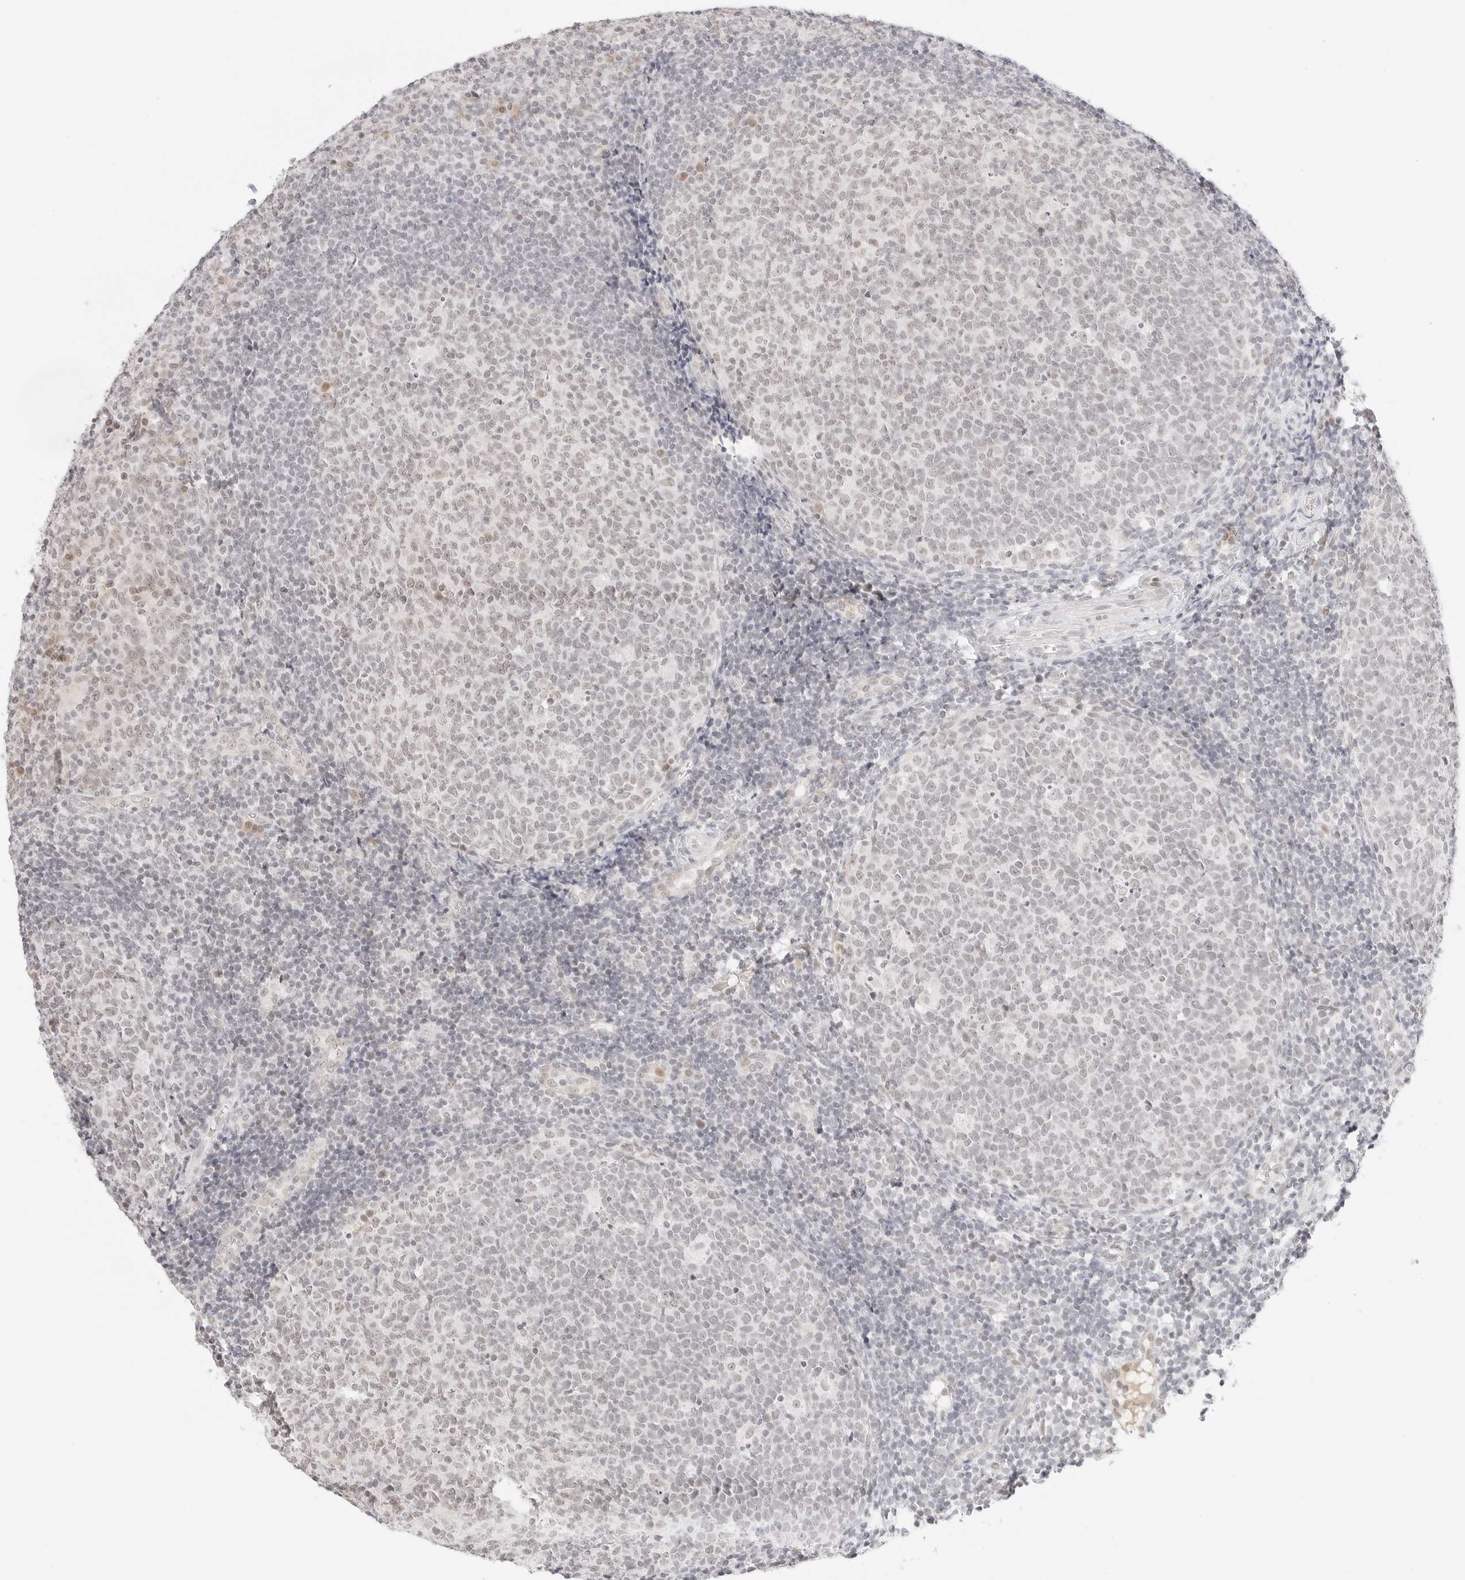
{"staining": {"intensity": "weak", "quantity": "<25%", "location": "cytoplasmic/membranous,nuclear"}, "tissue": "tonsil", "cell_type": "Germinal center cells", "image_type": "normal", "snomed": [{"axis": "morphology", "description": "Normal tissue, NOS"}, {"axis": "topography", "description": "Tonsil"}], "caption": "DAB (3,3'-diaminobenzidine) immunohistochemical staining of benign human tonsil exhibits no significant staining in germinal center cells.", "gene": "ITGA6", "patient": {"sex": "female", "age": 19}}